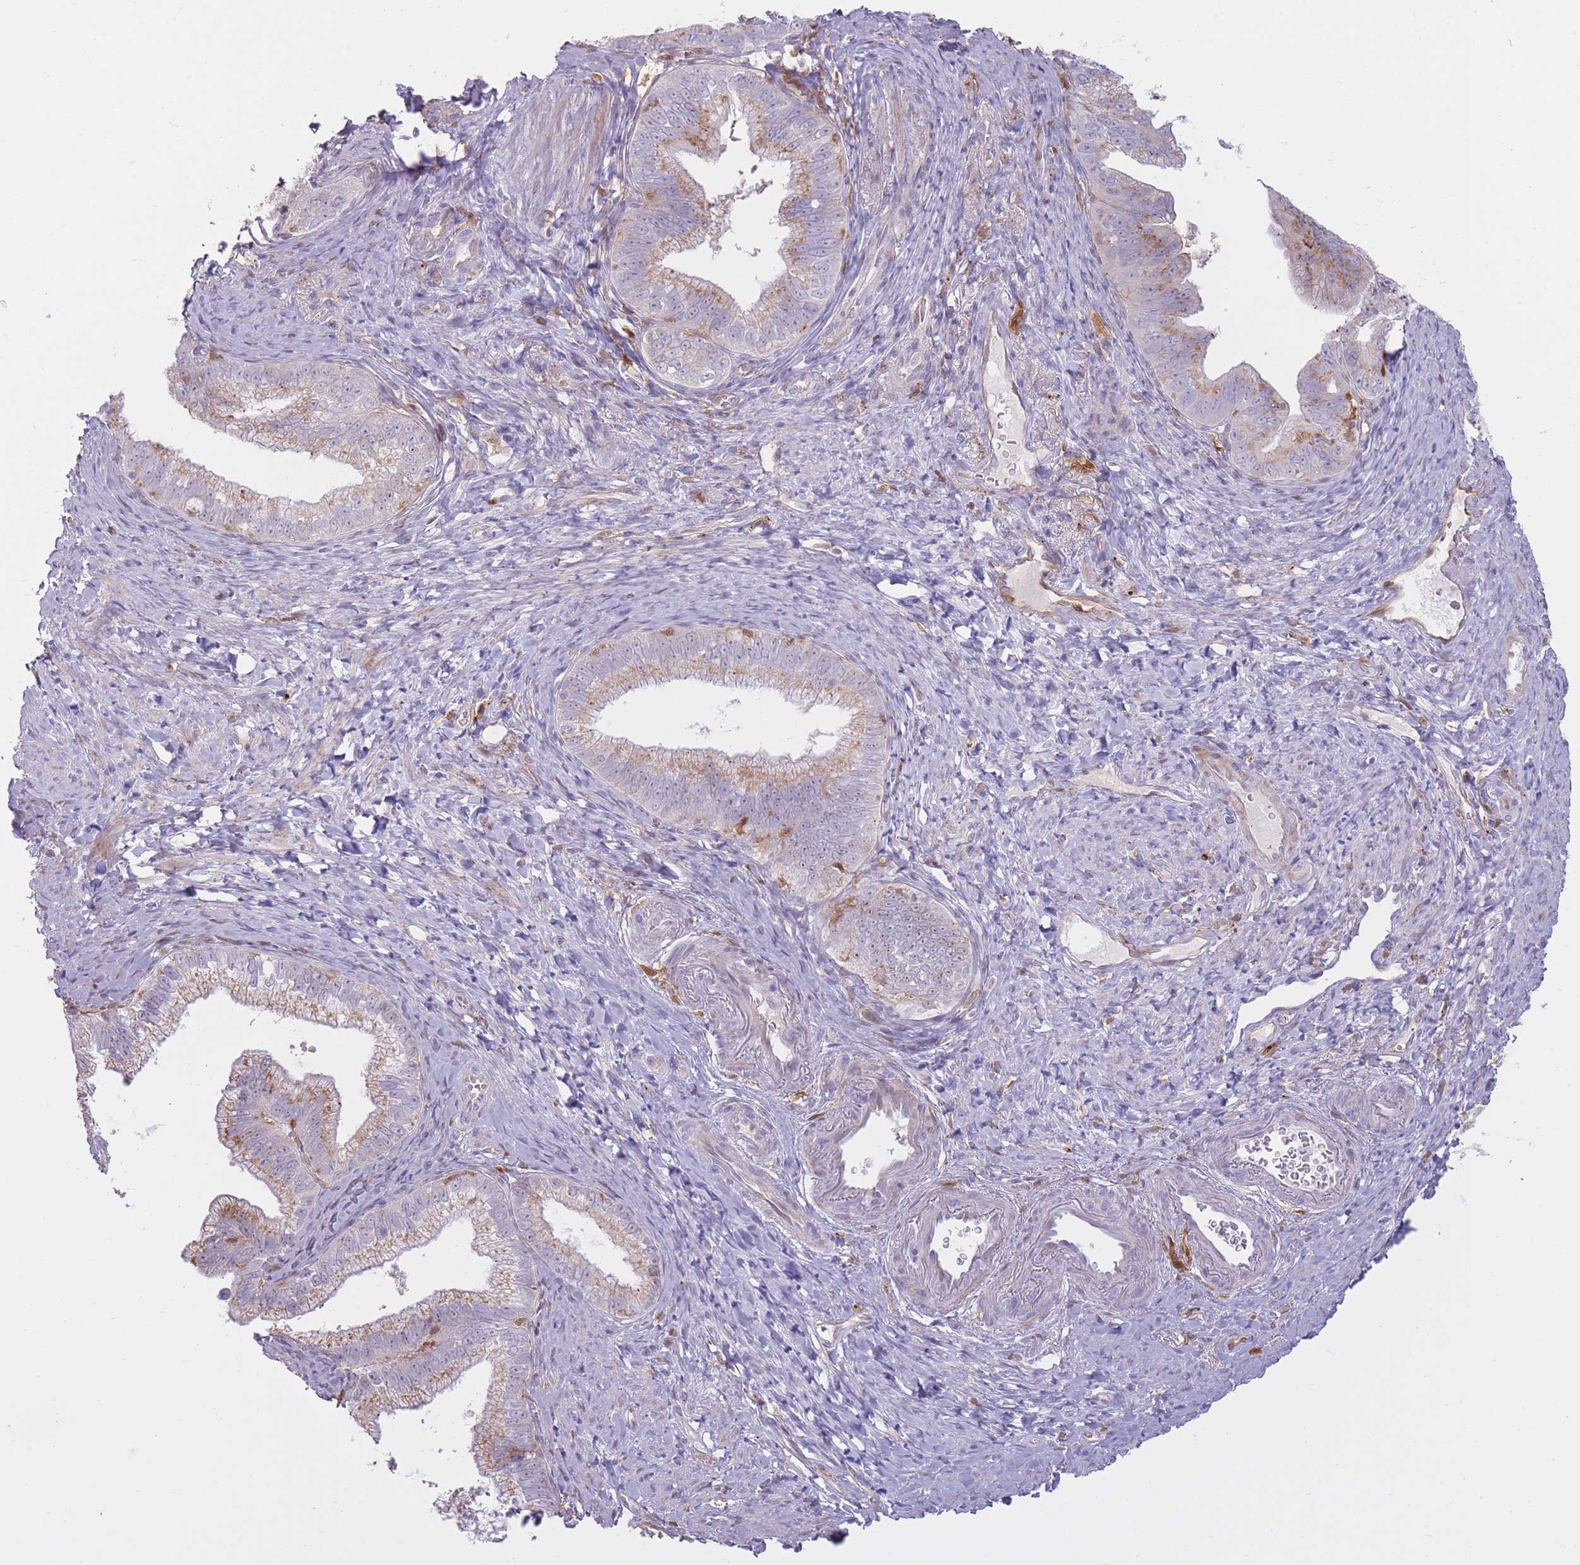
{"staining": {"intensity": "moderate", "quantity": "25%-75%", "location": "cytoplasmic/membranous"}, "tissue": "pancreatic cancer", "cell_type": "Tumor cells", "image_type": "cancer", "snomed": [{"axis": "morphology", "description": "Adenocarcinoma, NOS"}, {"axis": "topography", "description": "Pancreas"}], "caption": "Immunohistochemical staining of human adenocarcinoma (pancreatic) reveals medium levels of moderate cytoplasmic/membranous protein positivity in approximately 25%-75% of tumor cells. Using DAB (brown) and hematoxylin (blue) stains, captured at high magnification using brightfield microscopy.", "gene": "LGALS9", "patient": {"sex": "male", "age": 70}}